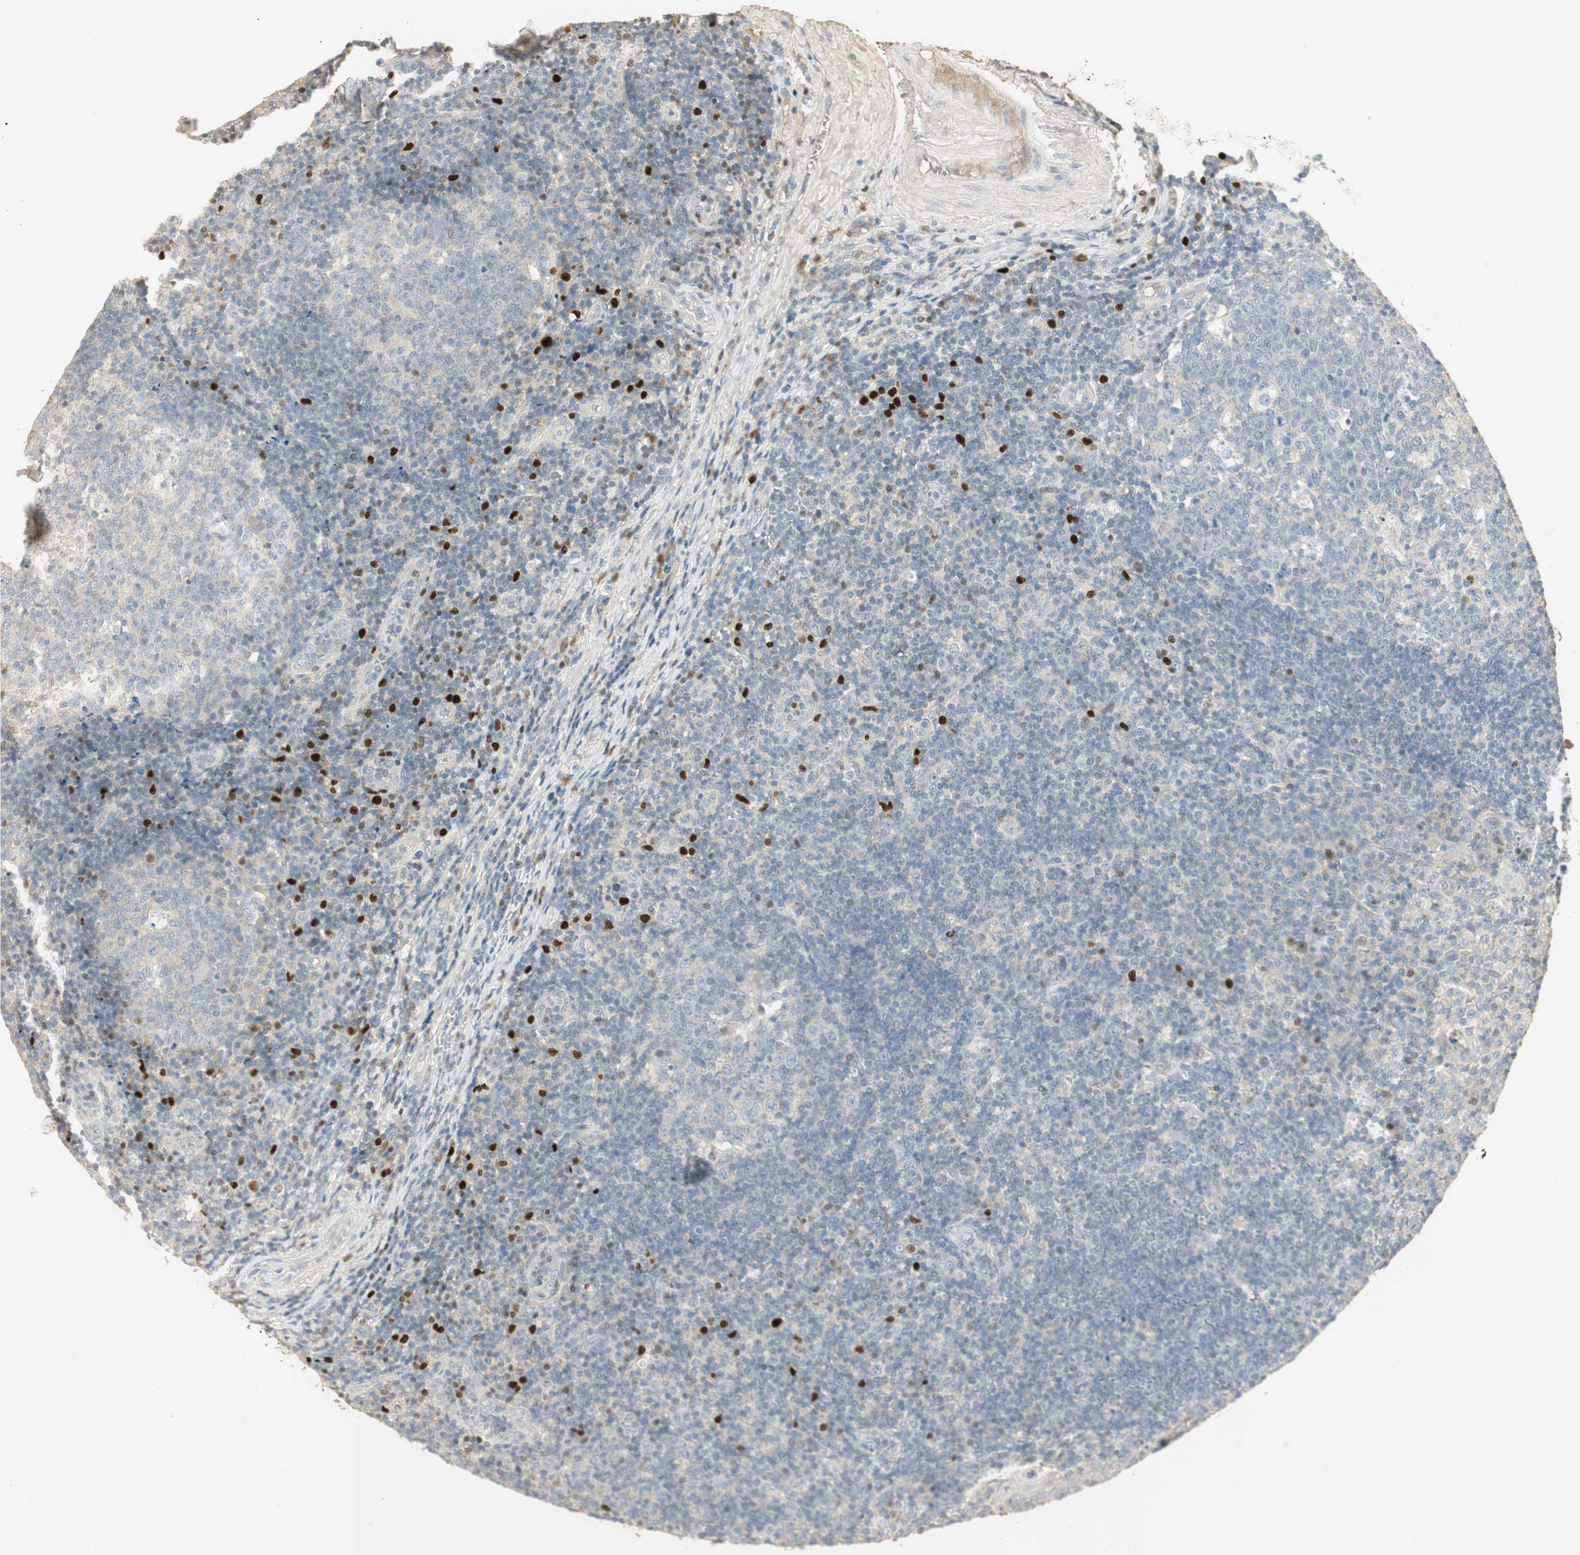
{"staining": {"intensity": "negative", "quantity": "none", "location": "none"}, "tissue": "tonsil", "cell_type": "Germinal center cells", "image_type": "normal", "snomed": [{"axis": "morphology", "description": "Normal tissue, NOS"}, {"axis": "topography", "description": "Tonsil"}], "caption": "High magnification brightfield microscopy of normal tonsil stained with DAB (brown) and counterstained with hematoxylin (blue): germinal center cells show no significant positivity. (IHC, brightfield microscopy, high magnification).", "gene": "RUNX2", "patient": {"sex": "female", "age": 40}}